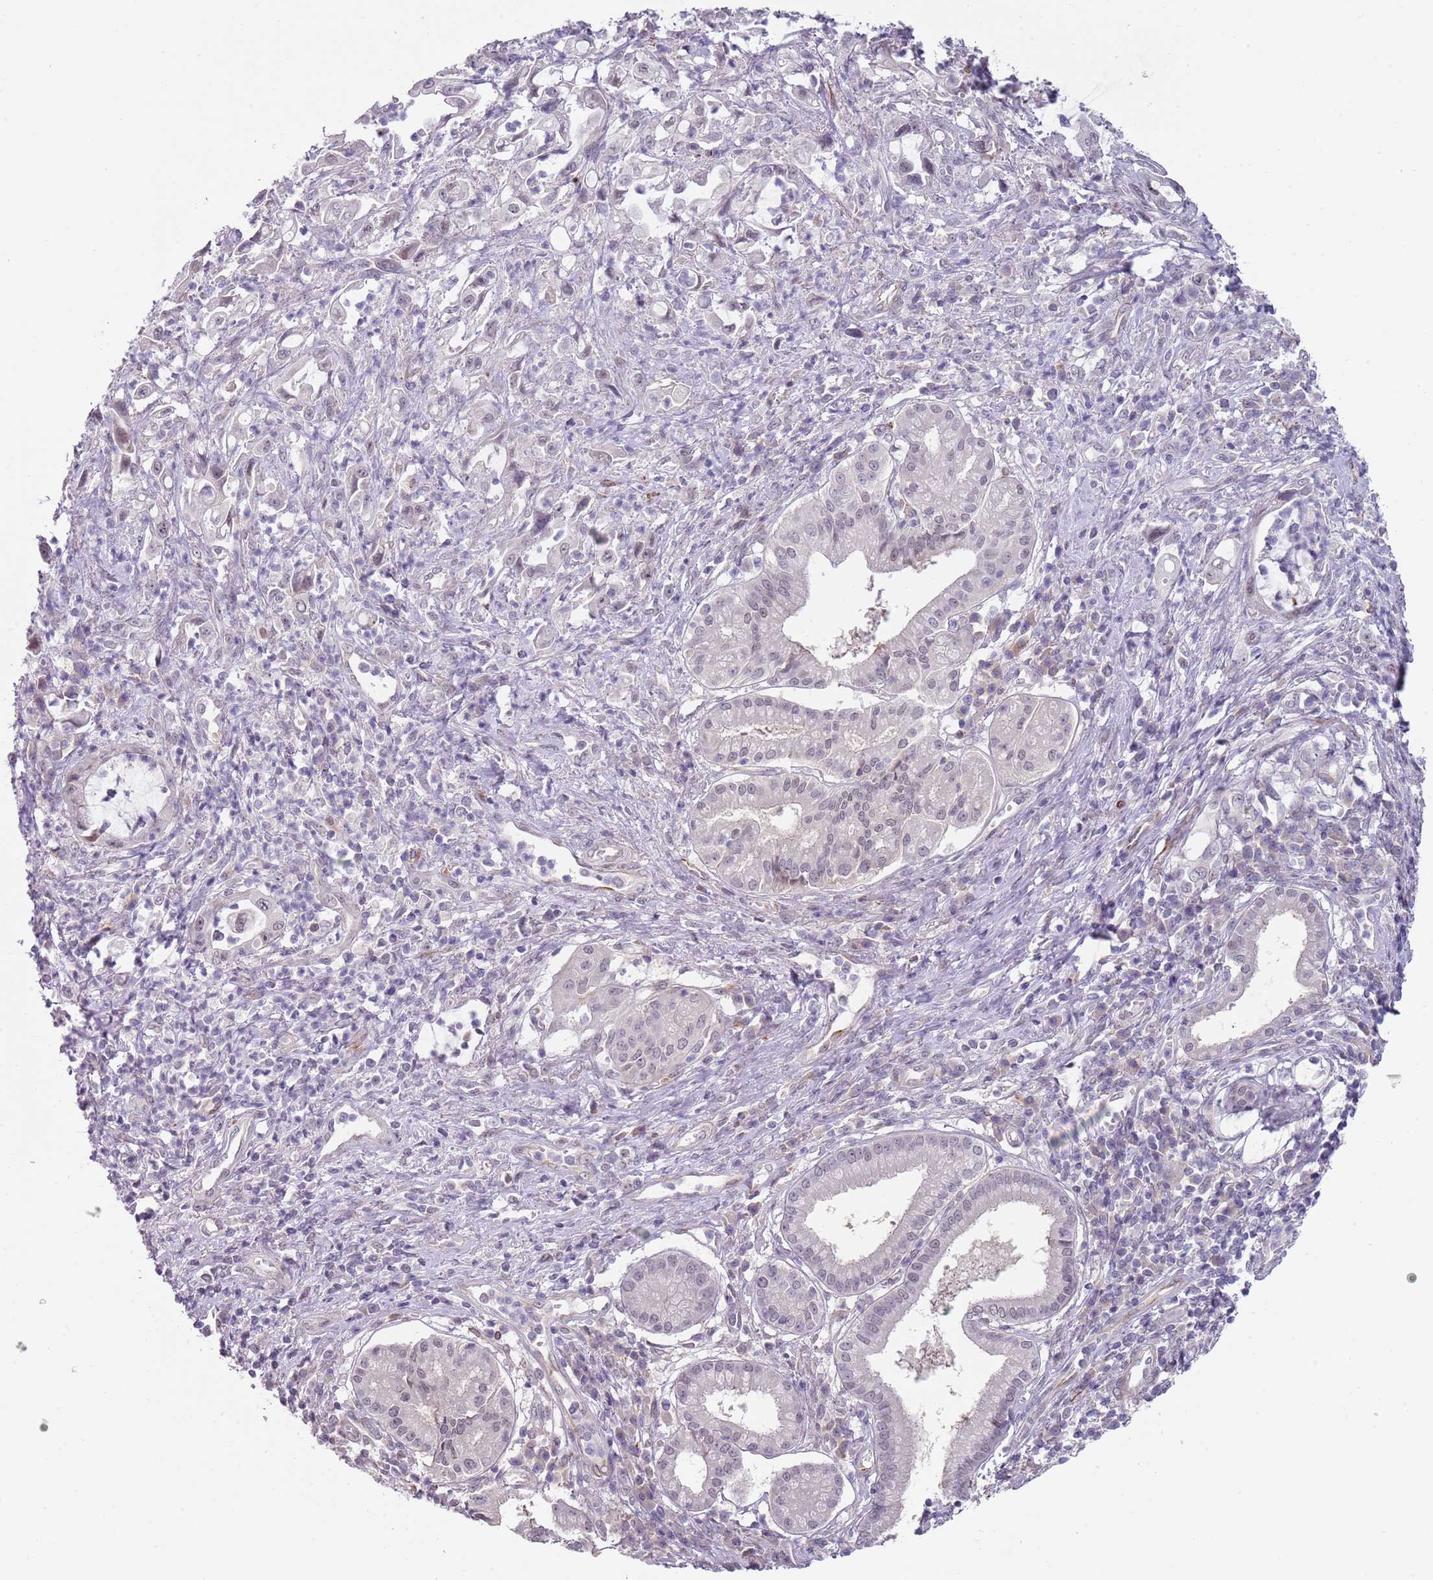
{"staining": {"intensity": "weak", "quantity": "<25%", "location": "nuclear"}, "tissue": "pancreatic cancer", "cell_type": "Tumor cells", "image_type": "cancer", "snomed": [{"axis": "morphology", "description": "Adenocarcinoma, NOS"}, {"axis": "topography", "description": "Pancreas"}], "caption": "An immunohistochemistry image of pancreatic cancer is shown. There is no staining in tumor cells of pancreatic cancer.", "gene": "NBPF3", "patient": {"sex": "female", "age": 61}}